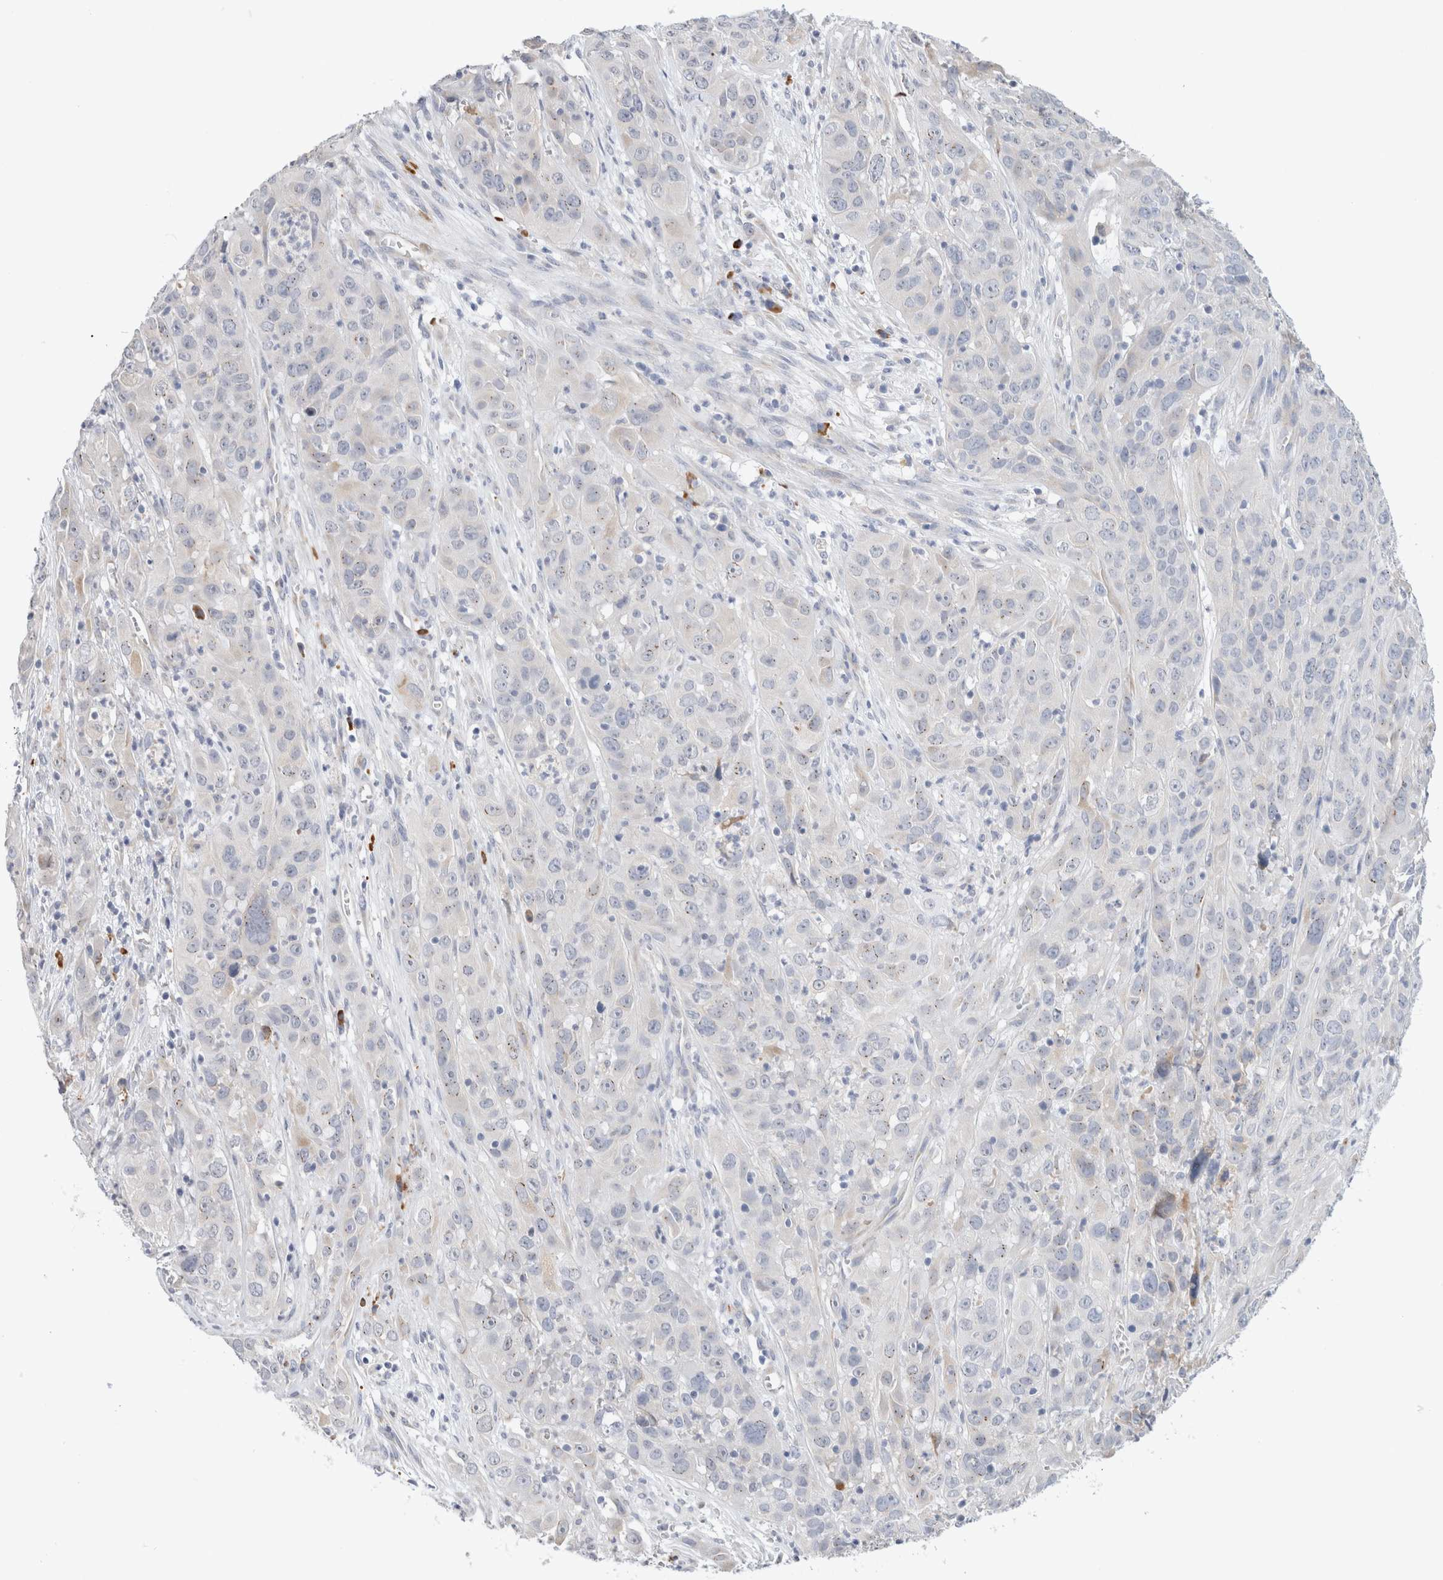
{"staining": {"intensity": "negative", "quantity": "none", "location": "none"}, "tissue": "cervical cancer", "cell_type": "Tumor cells", "image_type": "cancer", "snomed": [{"axis": "morphology", "description": "Squamous cell carcinoma, NOS"}, {"axis": "topography", "description": "Cervix"}], "caption": "The photomicrograph demonstrates no staining of tumor cells in squamous cell carcinoma (cervical).", "gene": "GADD45G", "patient": {"sex": "female", "age": 32}}